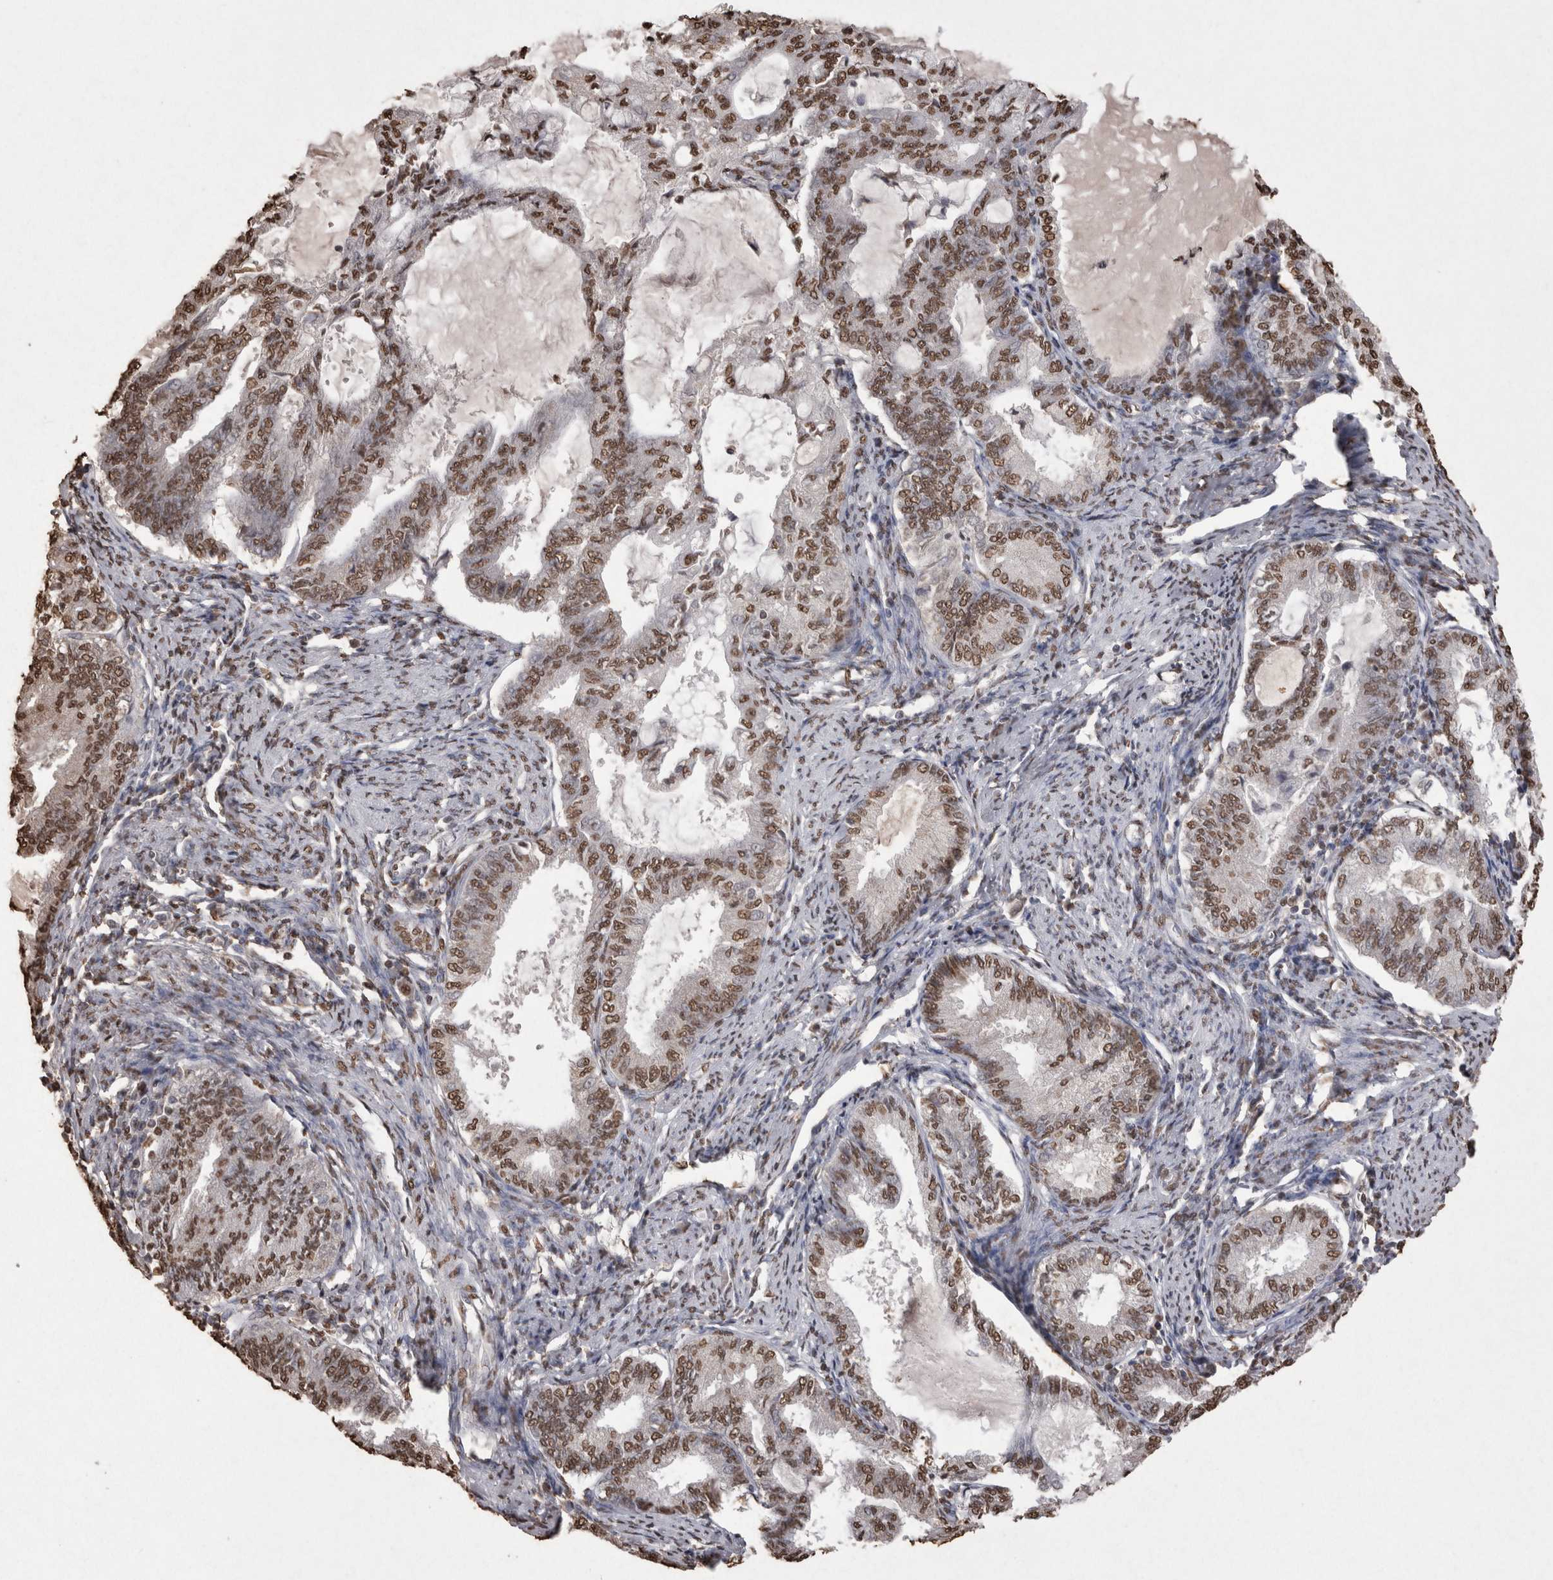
{"staining": {"intensity": "moderate", "quantity": ">75%", "location": "nuclear"}, "tissue": "endometrial cancer", "cell_type": "Tumor cells", "image_type": "cancer", "snomed": [{"axis": "morphology", "description": "Adenocarcinoma, NOS"}, {"axis": "topography", "description": "Endometrium"}], "caption": "DAB immunohistochemical staining of adenocarcinoma (endometrial) displays moderate nuclear protein expression in approximately >75% of tumor cells. (DAB IHC with brightfield microscopy, high magnification).", "gene": "POU5F1", "patient": {"sex": "female", "age": 86}}